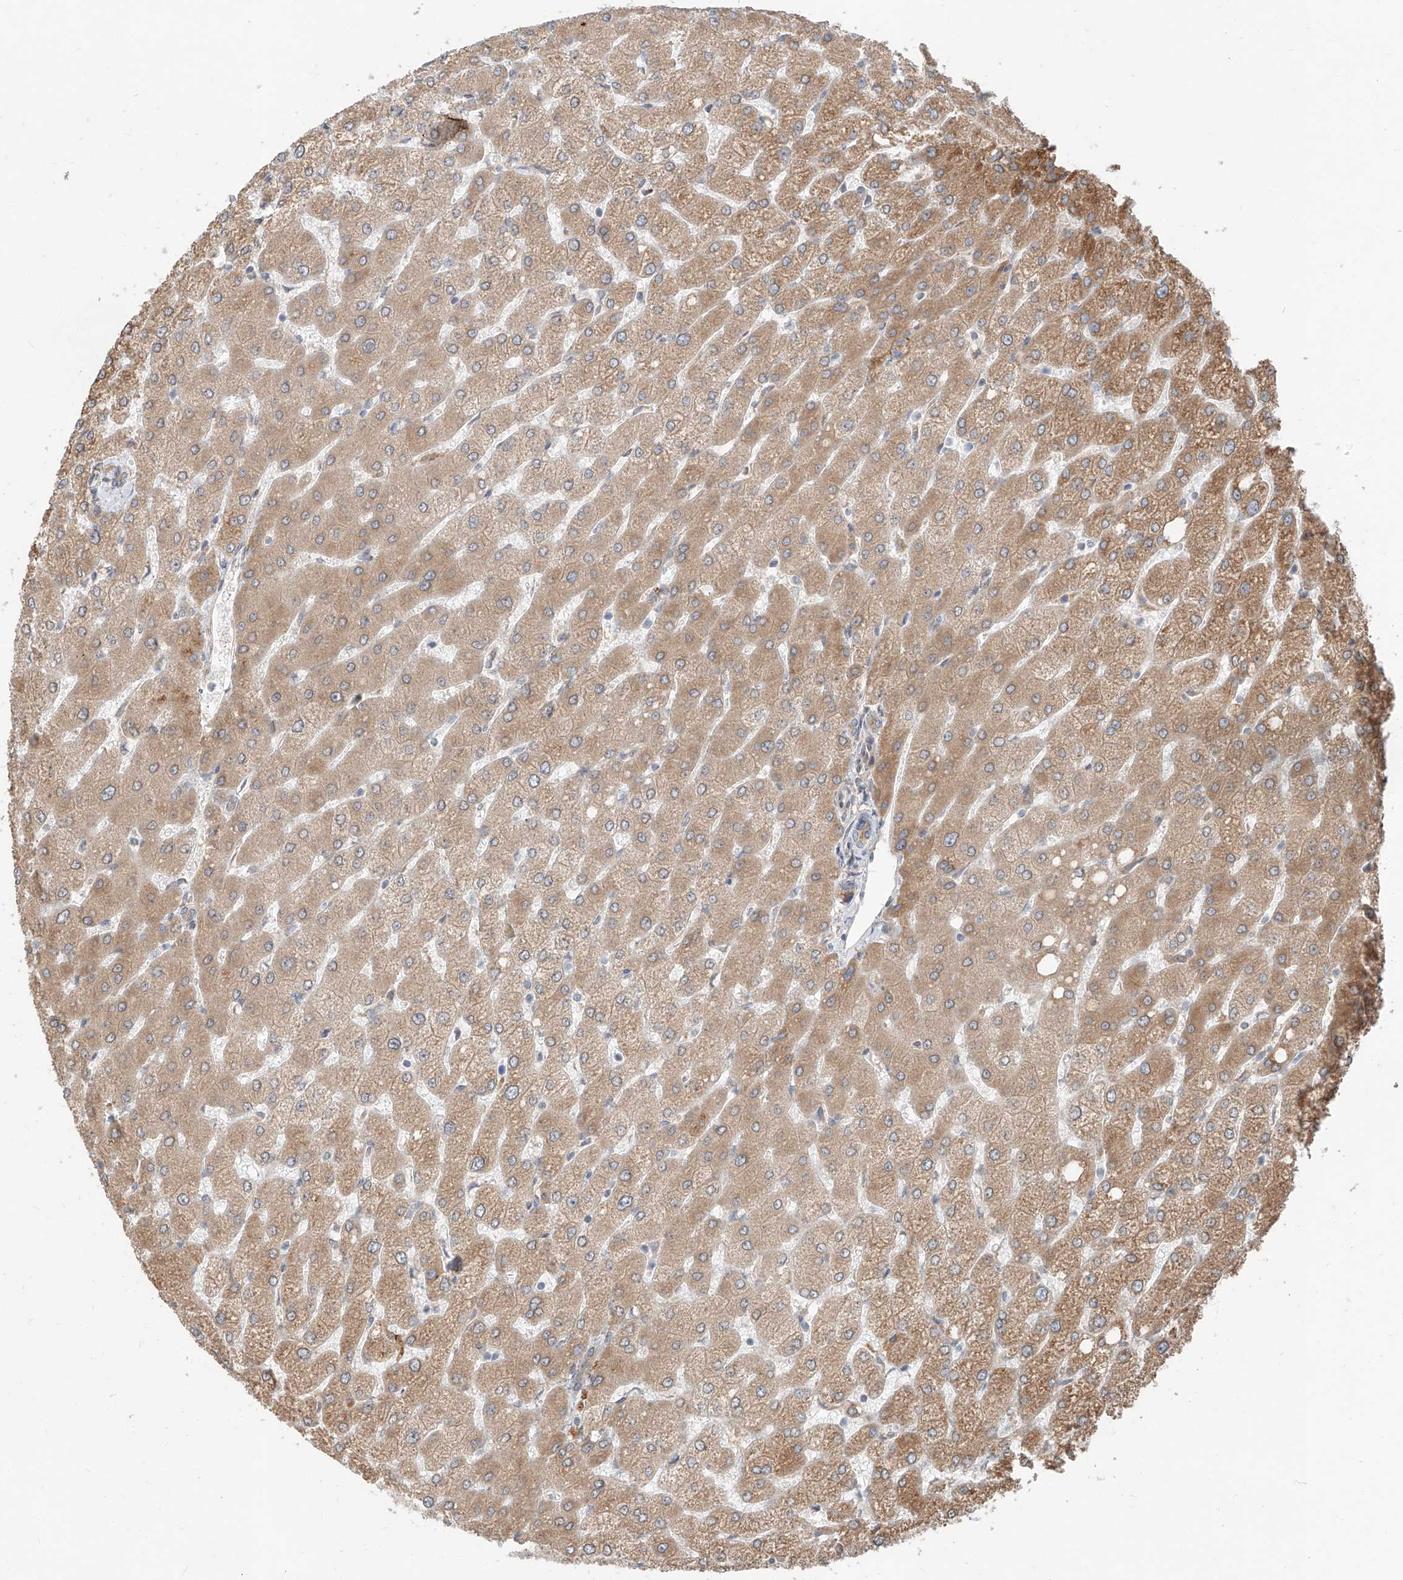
{"staining": {"intensity": "weak", "quantity": "<25%", "location": "cytoplasmic/membranous"}, "tissue": "liver", "cell_type": "Cholangiocytes", "image_type": "normal", "snomed": [{"axis": "morphology", "description": "Normal tissue, NOS"}, {"axis": "topography", "description": "Liver"}], "caption": "Immunohistochemistry (IHC) photomicrograph of unremarkable liver stained for a protein (brown), which shows no expression in cholangiocytes. The staining was performed using DAB (3,3'-diaminobenzidine) to visualize the protein expression in brown, while the nuclei were stained in blue with hematoxylin (Magnification: 20x).", "gene": "STX19", "patient": {"sex": "female", "age": 54}}